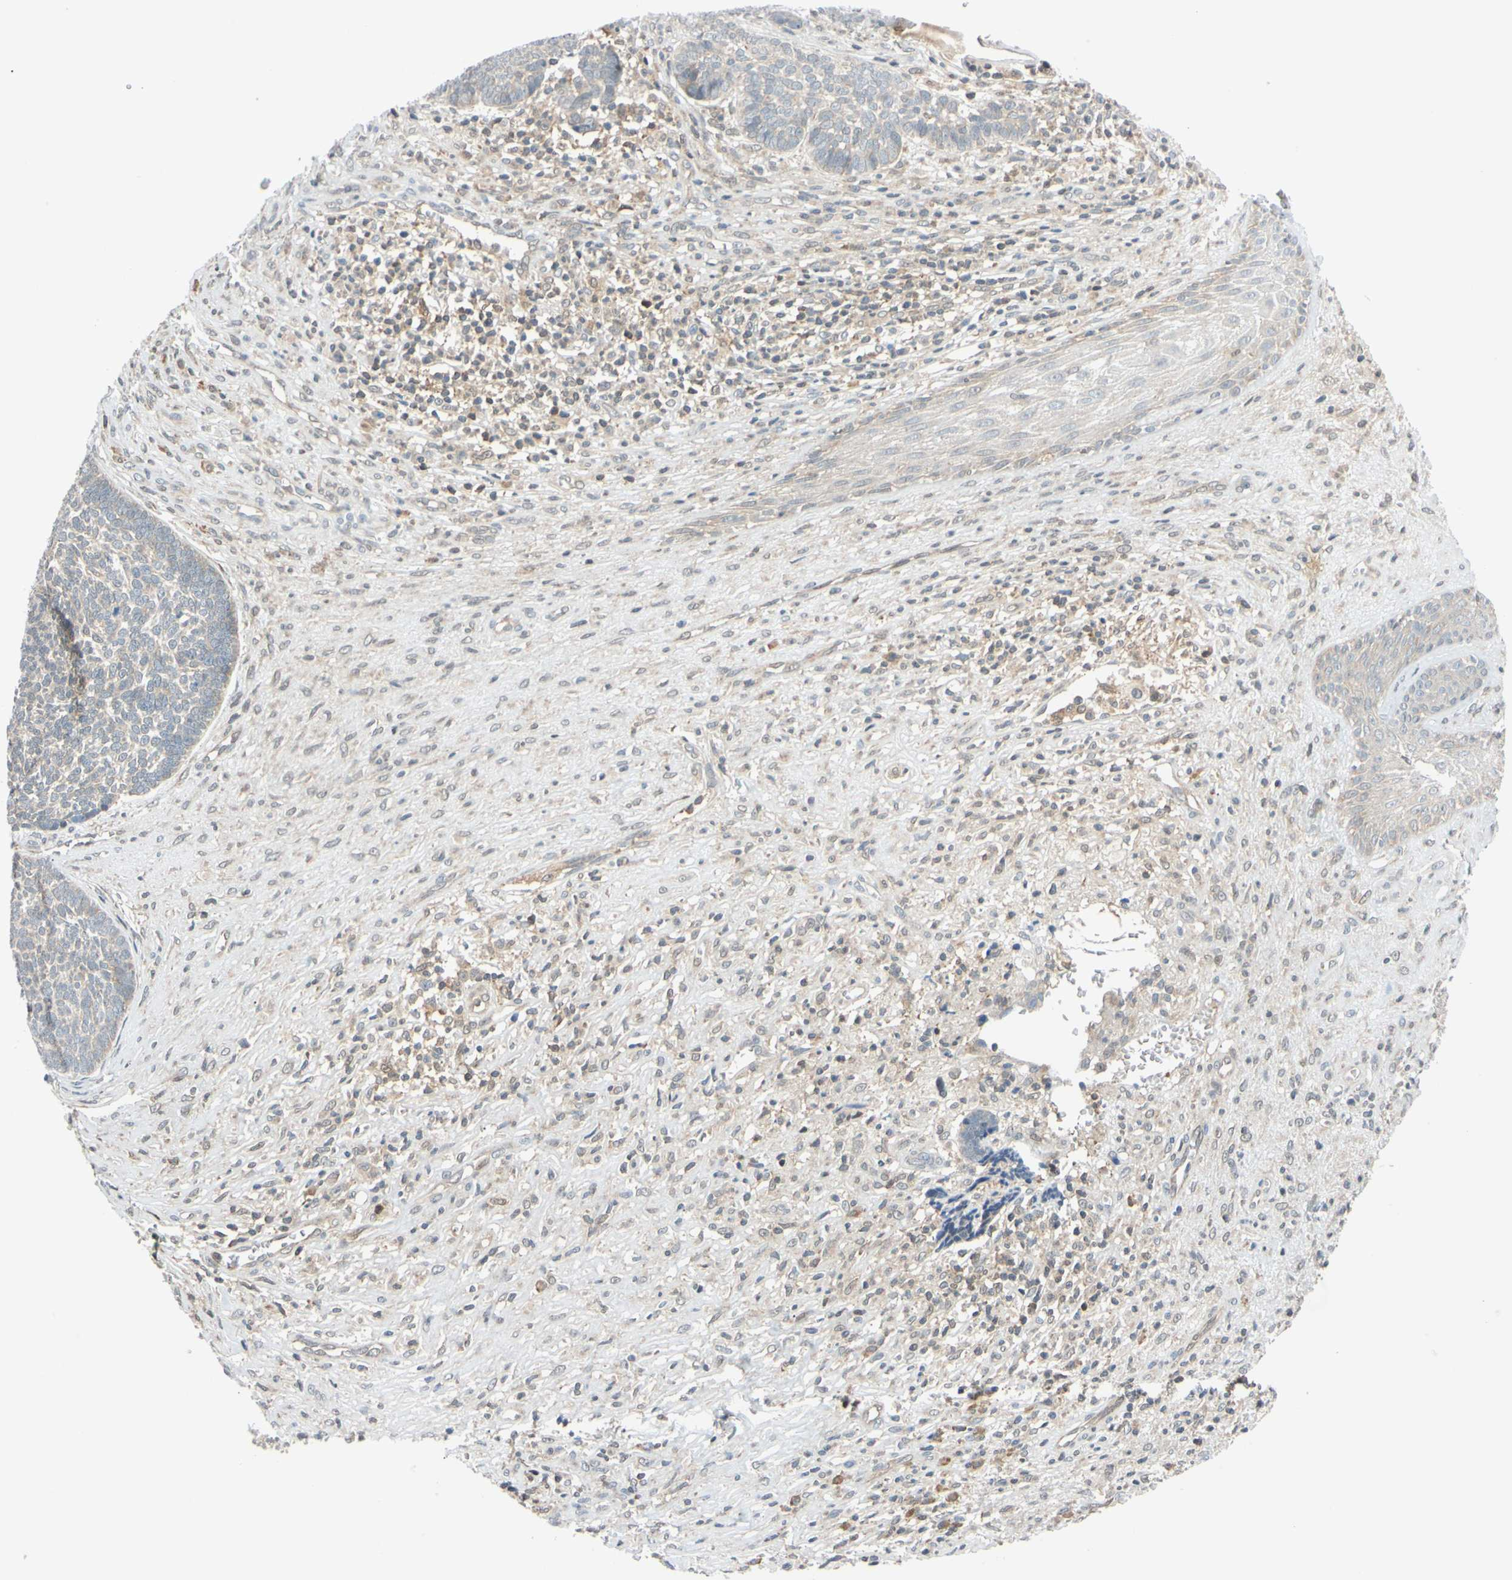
{"staining": {"intensity": "weak", "quantity": "<25%", "location": "cytoplasmic/membranous"}, "tissue": "skin cancer", "cell_type": "Tumor cells", "image_type": "cancer", "snomed": [{"axis": "morphology", "description": "Basal cell carcinoma"}, {"axis": "topography", "description": "Skin"}], "caption": "An image of human skin basal cell carcinoma is negative for staining in tumor cells.", "gene": "MAPK9", "patient": {"sex": "male", "age": 84}}